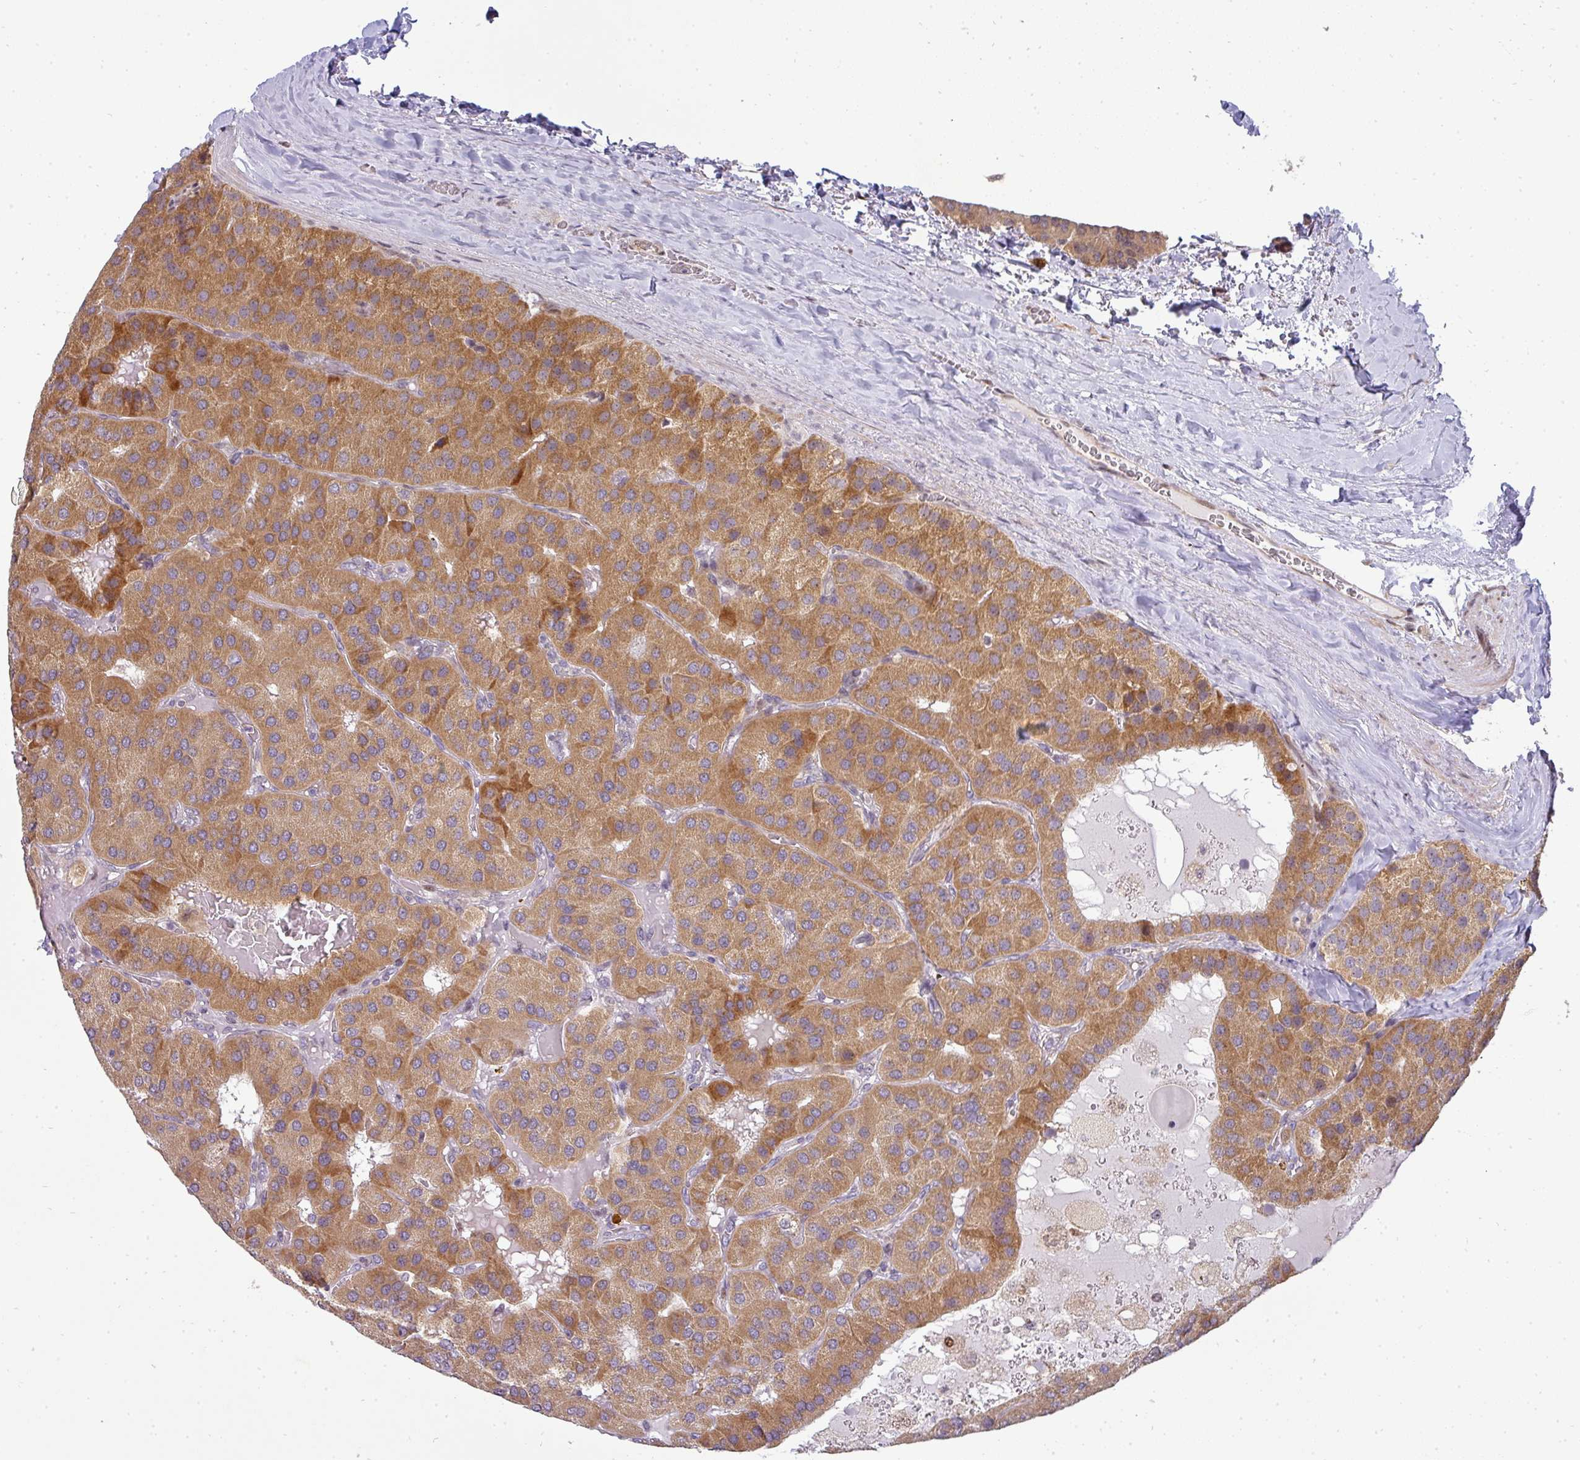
{"staining": {"intensity": "moderate", "quantity": ">75%", "location": "cytoplasmic/membranous"}, "tissue": "parathyroid gland", "cell_type": "Glandular cells", "image_type": "normal", "snomed": [{"axis": "morphology", "description": "Normal tissue, NOS"}, {"axis": "morphology", "description": "Adenoma, NOS"}, {"axis": "topography", "description": "Parathyroid gland"}], "caption": "A high-resolution histopathology image shows immunohistochemistry (IHC) staining of unremarkable parathyroid gland, which demonstrates moderate cytoplasmic/membranous staining in approximately >75% of glandular cells.", "gene": "MAZ", "patient": {"sex": "female", "age": 86}}